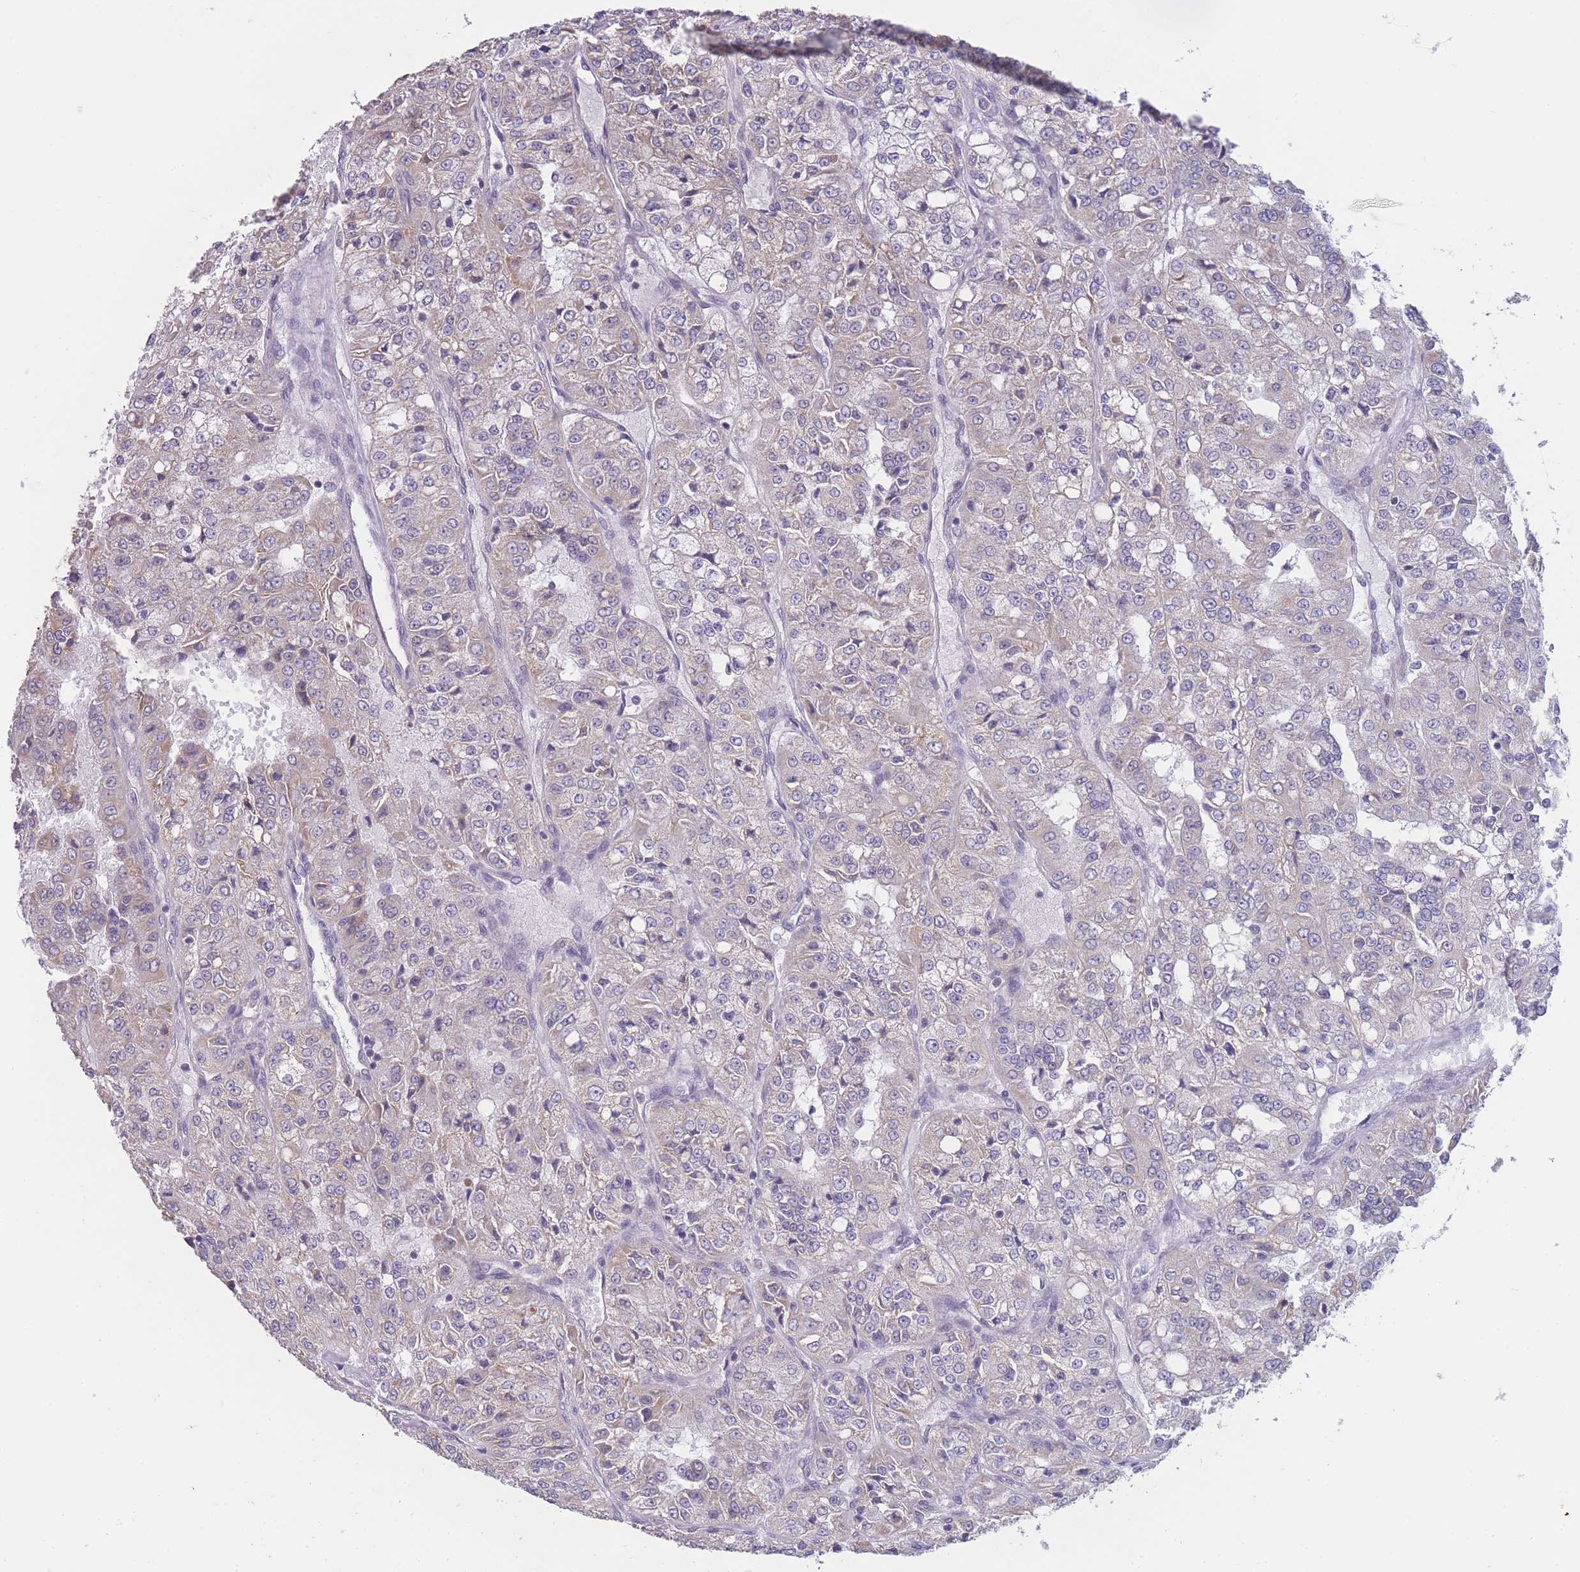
{"staining": {"intensity": "weak", "quantity": "<25%", "location": "cytoplasmic/membranous"}, "tissue": "renal cancer", "cell_type": "Tumor cells", "image_type": "cancer", "snomed": [{"axis": "morphology", "description": "Adenocarcinoma, NOS"}, {"axis": "topography", "description": "Kidney"}], "caption": "IHC image of neoplastic tissue: renal adenocarcinoma stained with DAB exhibits no significant protein staining in tumor cells.", "gene": "MRPS18C", "patient": {"sex": "female", "age": 63}}